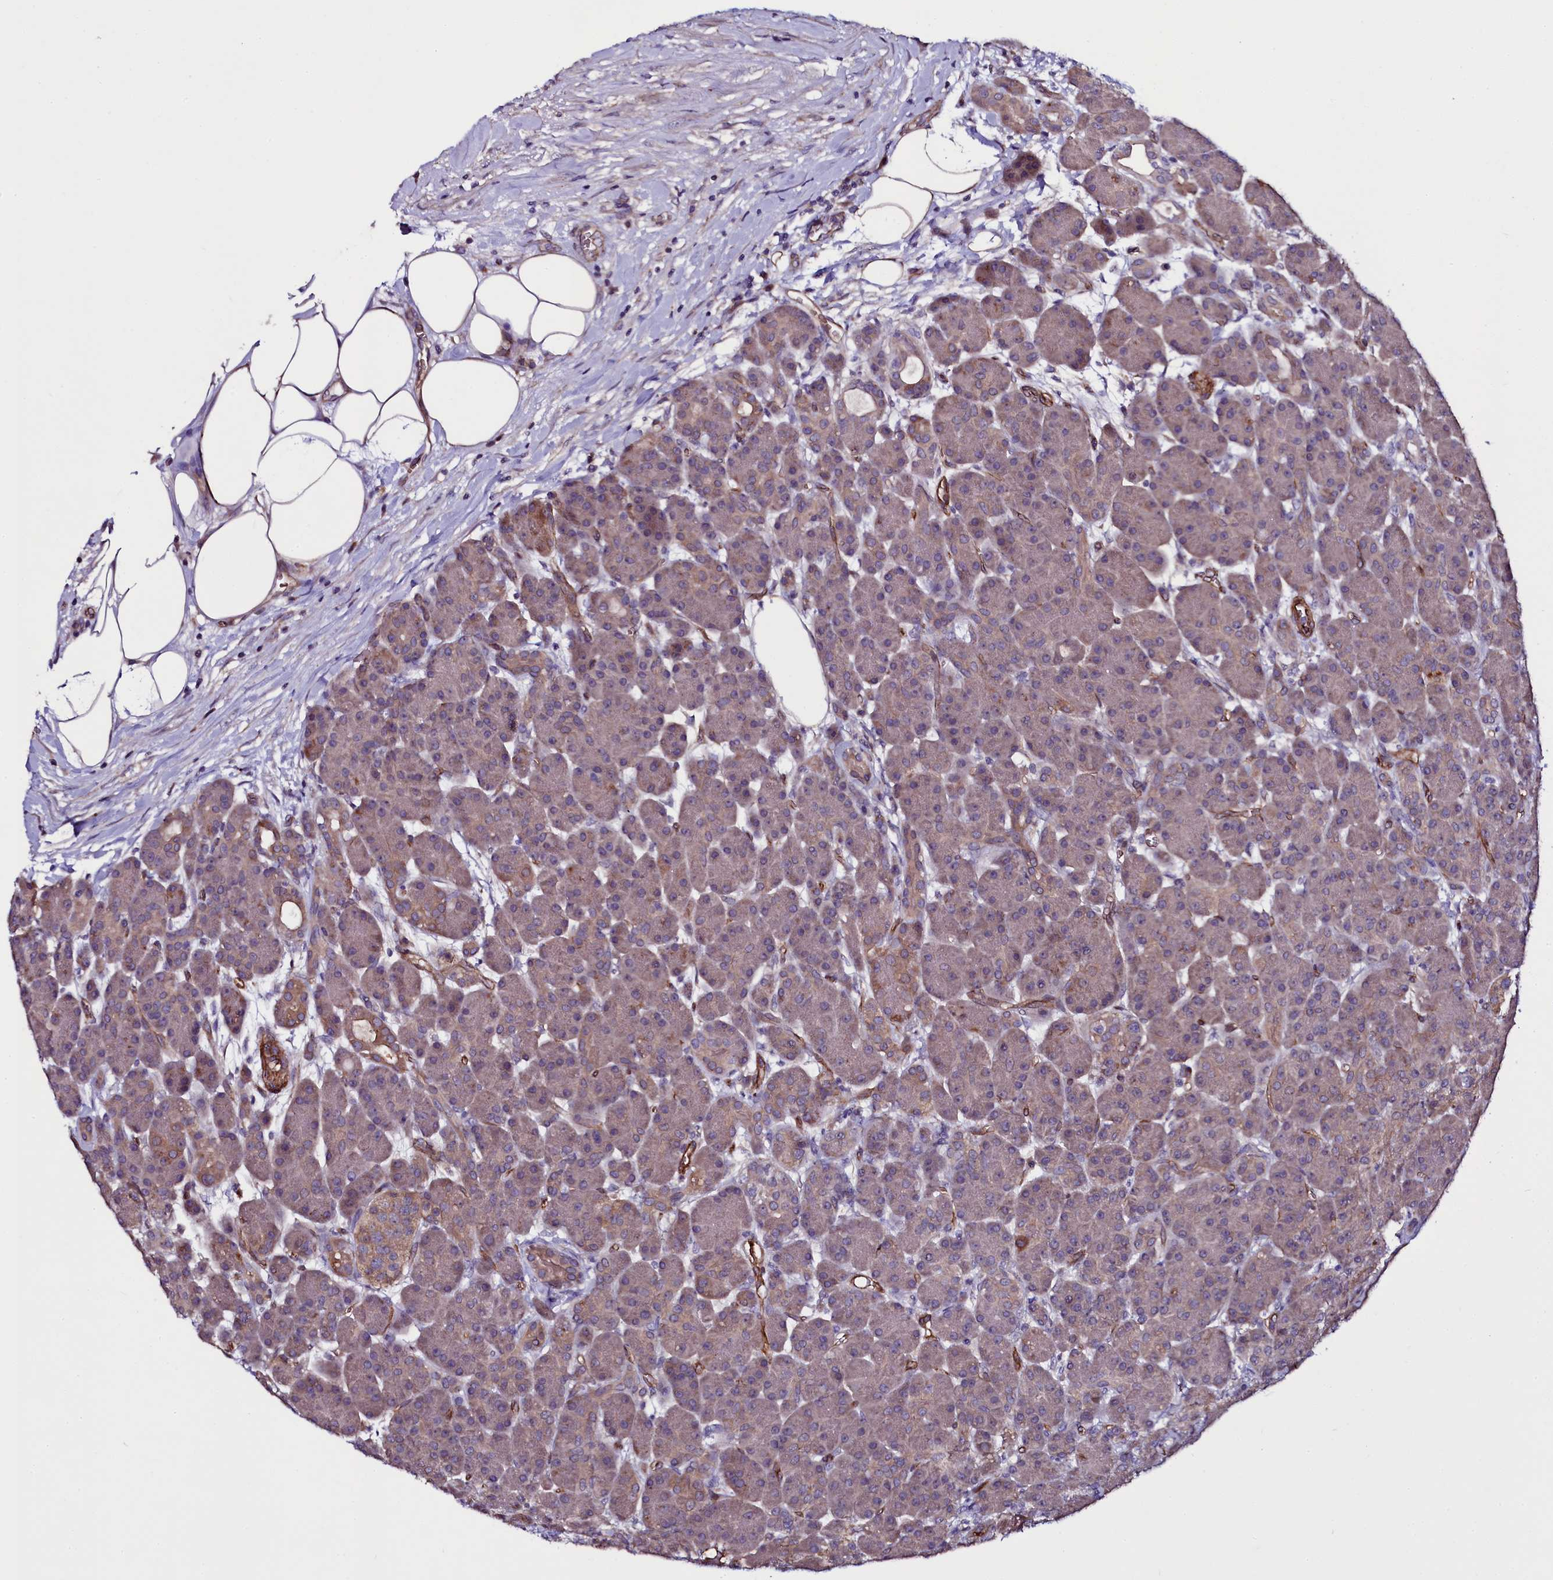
{"staining": {"intensity": "weak", "quantity": ">75%", "location": "cytoplasmic/membranous"}, "tissue": "pancreas", "cell_type": "Exocrine glandular cells", "image_type": "normal", "snomed": [{"axis": "morphology", "description": "Normal tissue, NOS"}, {"axis": "topography", "description": "Pancreas"}], "caption": "A micrograph showing weak cytoplasmic/membranous staining in approximately >75% of exocrine glandular cells in unremarkable pancreas, as visualized by brown immunohistochemical staining.", "gene": "MEX3C", "patient": {"sex": "male", "age": 63}}